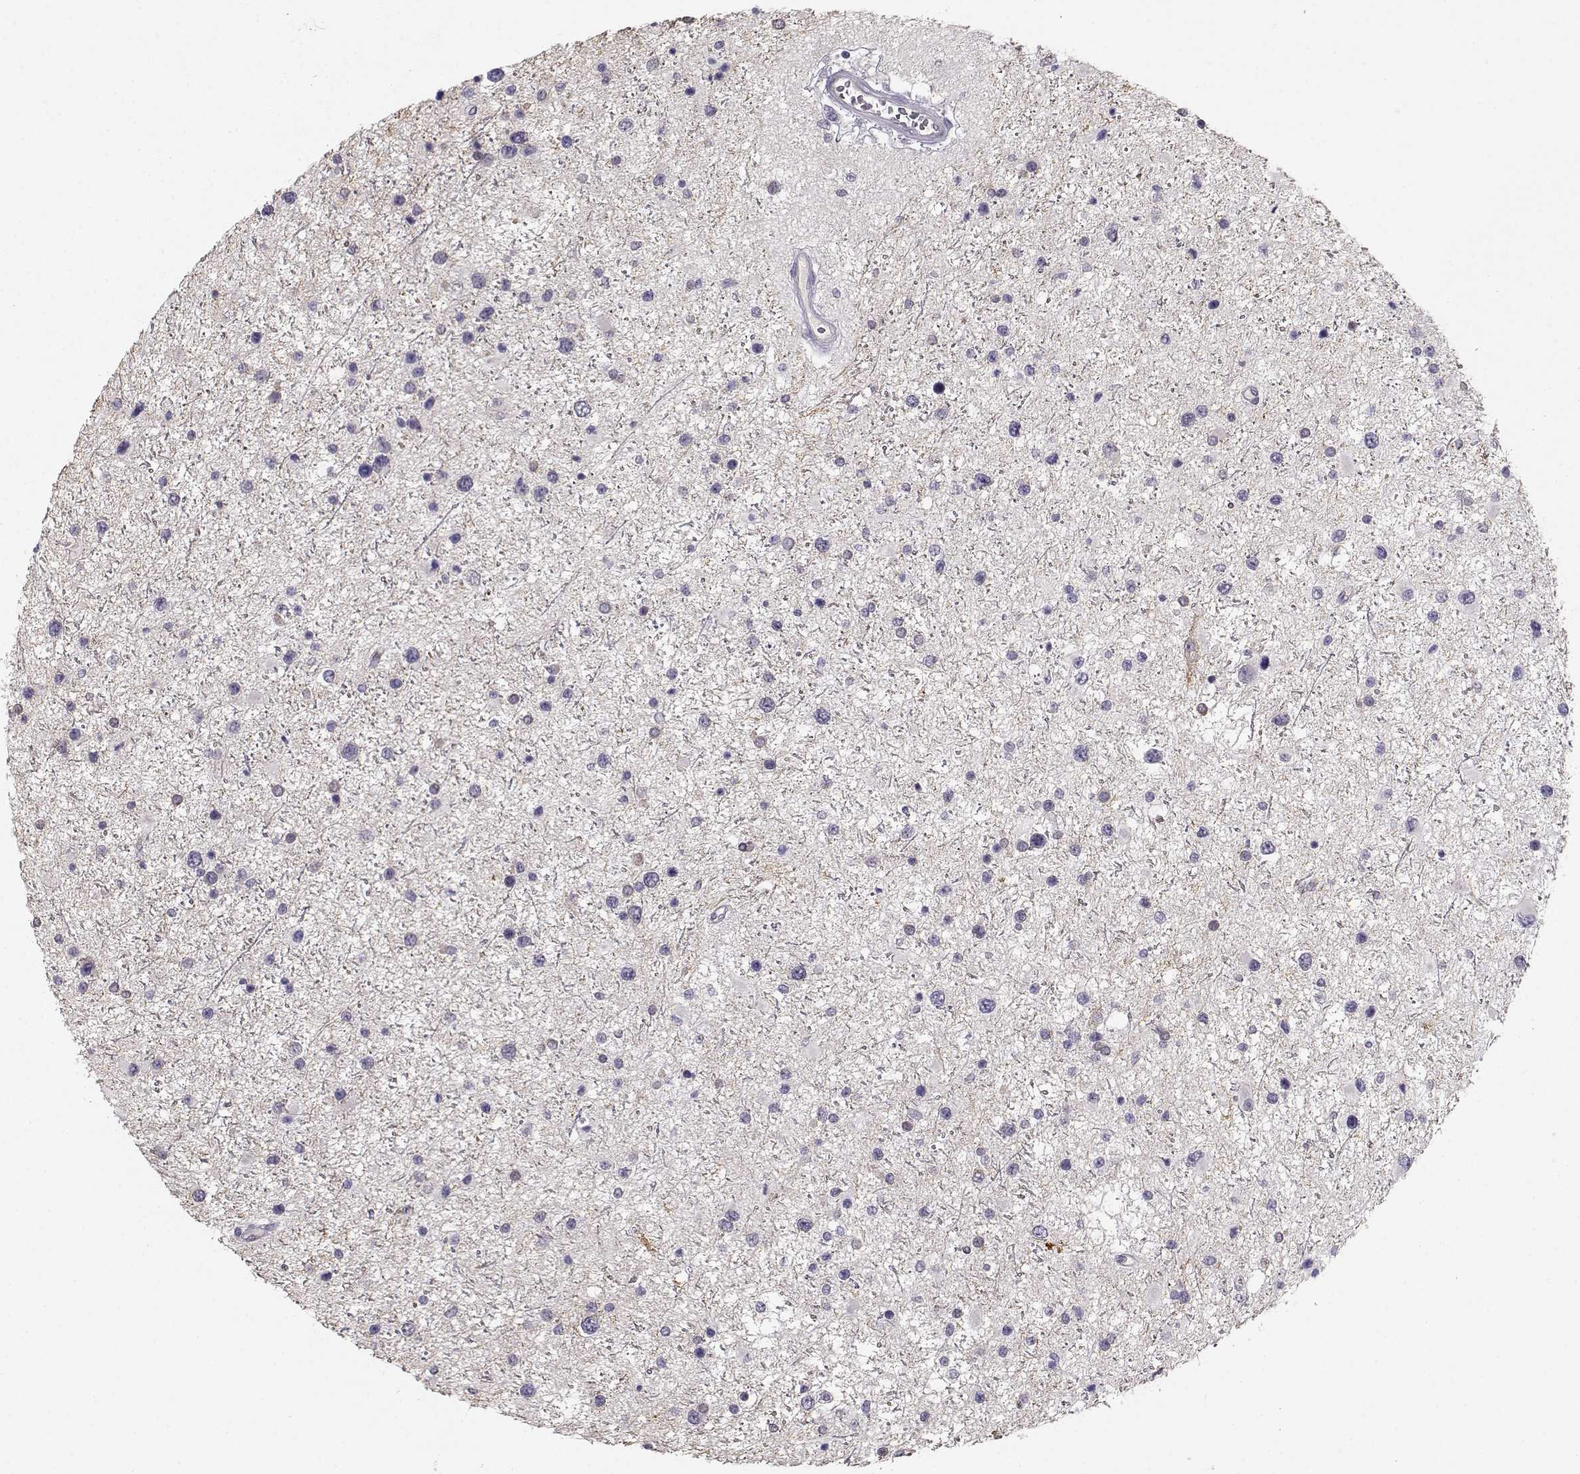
{"staining": {"intensity": "negative", "quantity": "none", "location": "none"}, "tissue": "glioma", "cell_type": "Tumor cells", "image_type": "cancer", "snomed": [{"axis": "morphology", "description": "Glioma, malignant, Low grade"}, {"axis": "topography", "description": "Brain"}], "caption": "Immunohistochemistry (IHC) photomicrograph of neoplastic tissue: low-grade glioma (malignant) stained with DAB exhibits no significant protein staining in tumor cells. (DAB immunohistochemistry (IHC) visualized using brightfield microscopy, high magnification).", "gene": "TMEM145", "patient": {"sex": "female", "age": 32}}